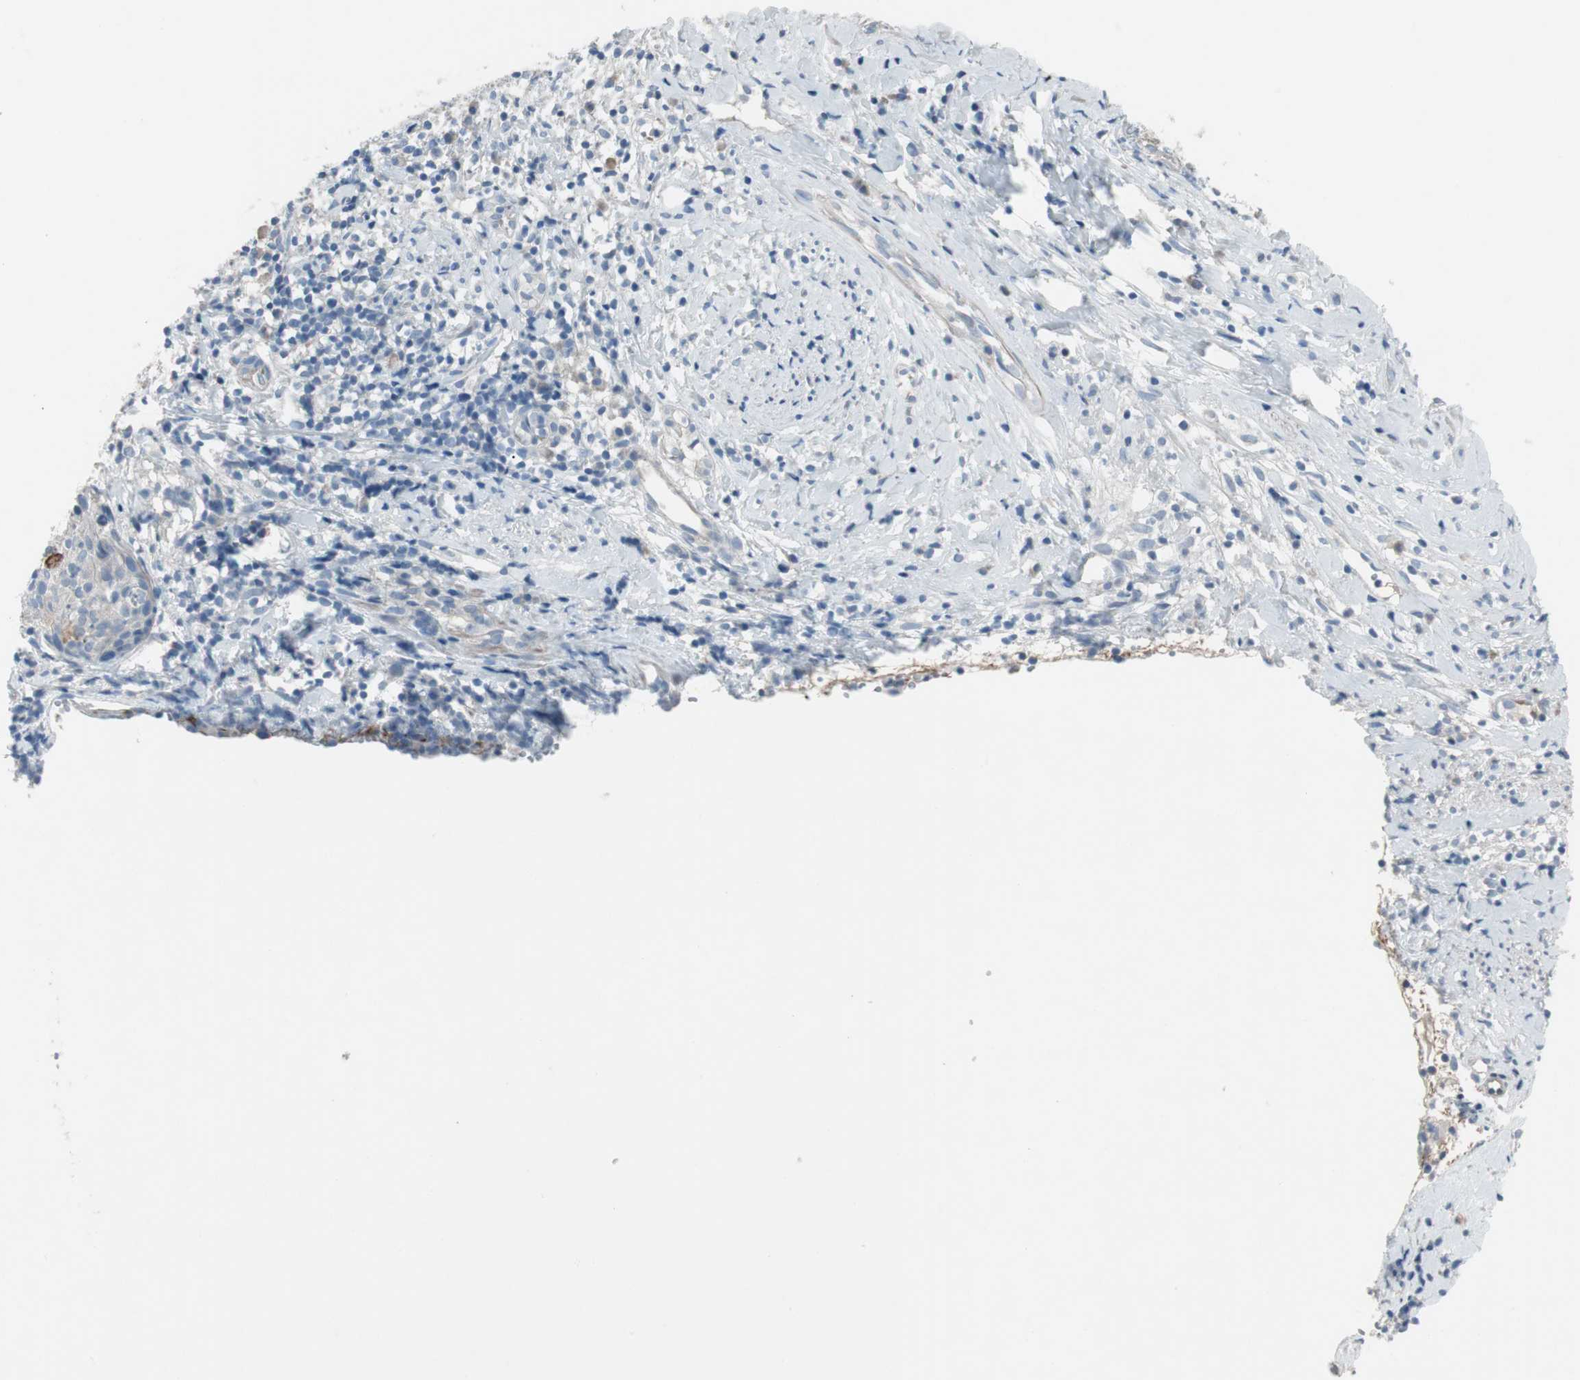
{"staining": {"intensity": "negative", "quantity": "none", "location": "none"}, "tissue": "cervical cancer", "cell_type": "Tumor cells", "image_type": "cancer", "snomed": [{"axis": "morphology", "description": "Squamous cell carcinoma, NOS"}, {"axis": "topography", "description": "Cervix"}], "caption": "A histopathology image of human cervical cancer (squamous cell carcinoma) is negative for staining in tumor cells.", "gene": "PIGR", "patient": {"sex": "female", "age": 40}}